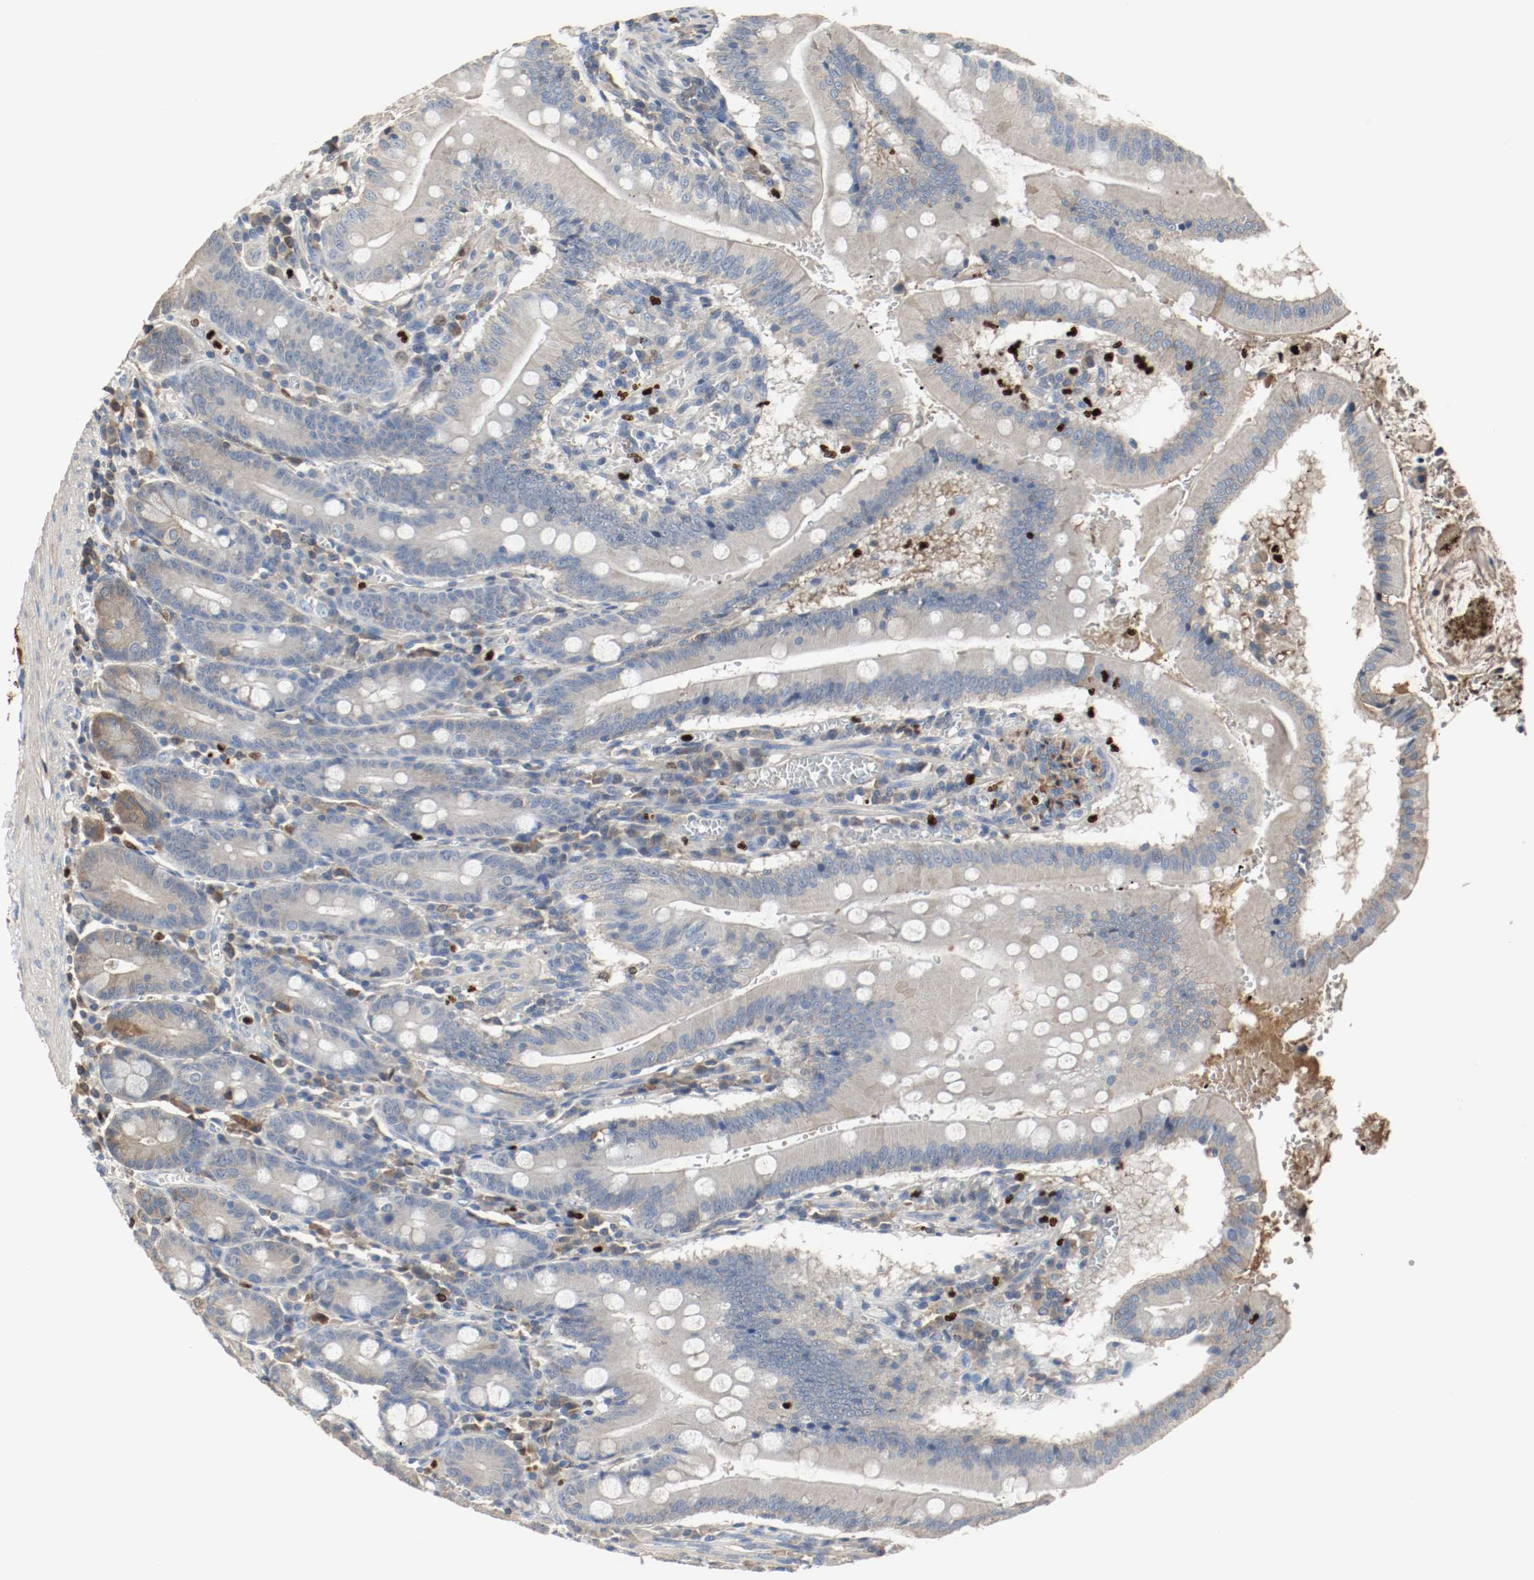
{"staining": {"intensity": "weak", "quantity": "<25%", "location": "cytoplasmic/membranous"}, "tissue": "small intestine", "cell_type": "Glandular cells", "image_type": "normal", "snomed": [{"axis": "morphology", "description": "Normal tissue, NOS"}, {"axis": "topography", "description": "Small intestine"}], "caption": "IHC of benign small intestine displays no expression in glandular cells.", "gene": "BLK", "patient": {"sex": "male", "age": 71}}